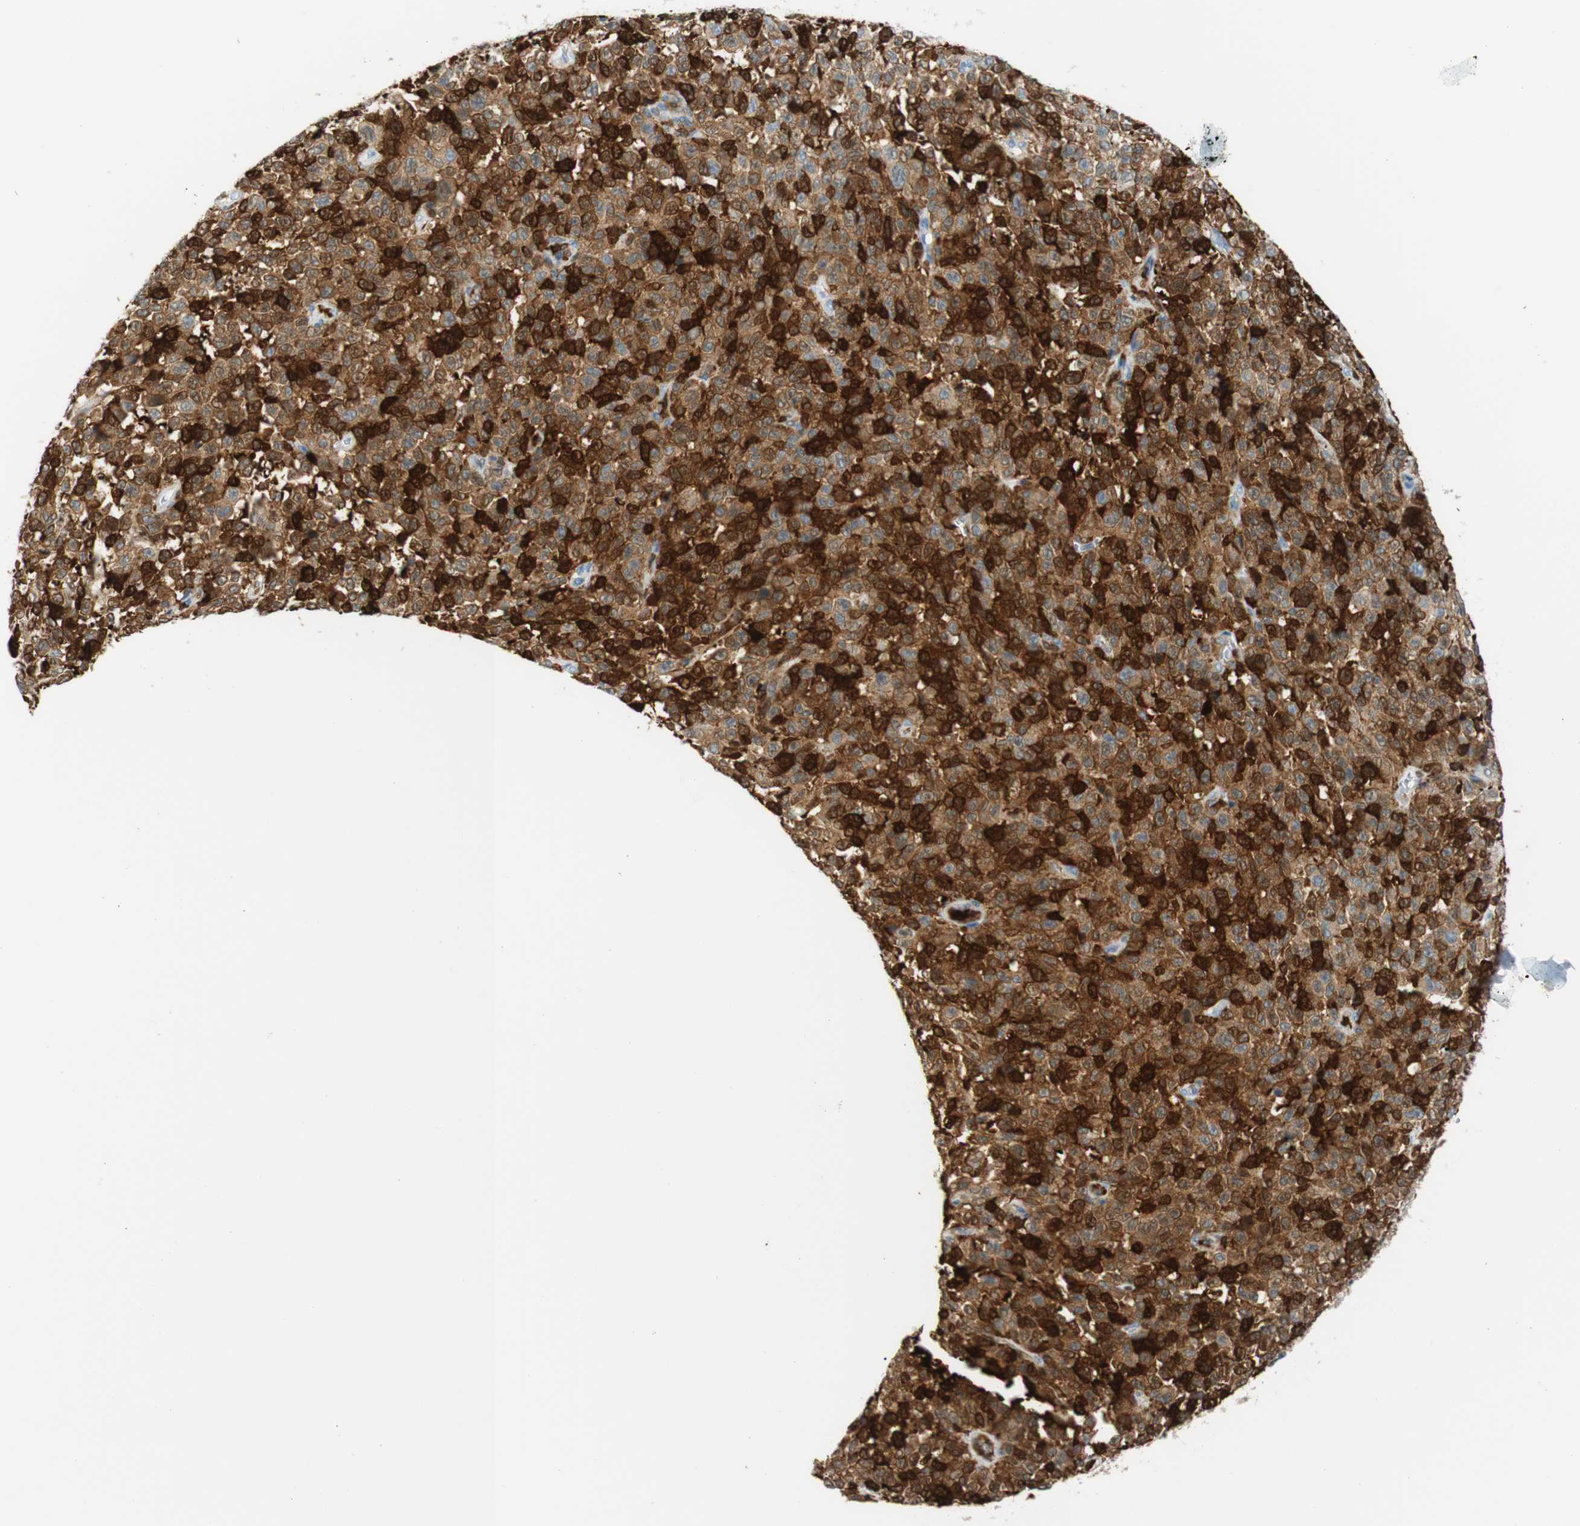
{"staining": {"intensity": "strong", "quantity": ">75%", "location": "cytoplasmic/membranous"}, "tissue": "melanoma", "cell_type": "Tumor cells", "image_type": "cancer", "snomed": [{"axis": "morphology", "description": "Malignant melanoma, NOS"}, {"axis": "topography", "description": "Skin"}], "caption": "Melanoma stained with immunohistochemistry (IHC) displays strong cytoplasmic/membranous positivity in approximately >75% of tumor cells.", "gene": "STMN1", "patient": {"sex": "female", "age": 82}}